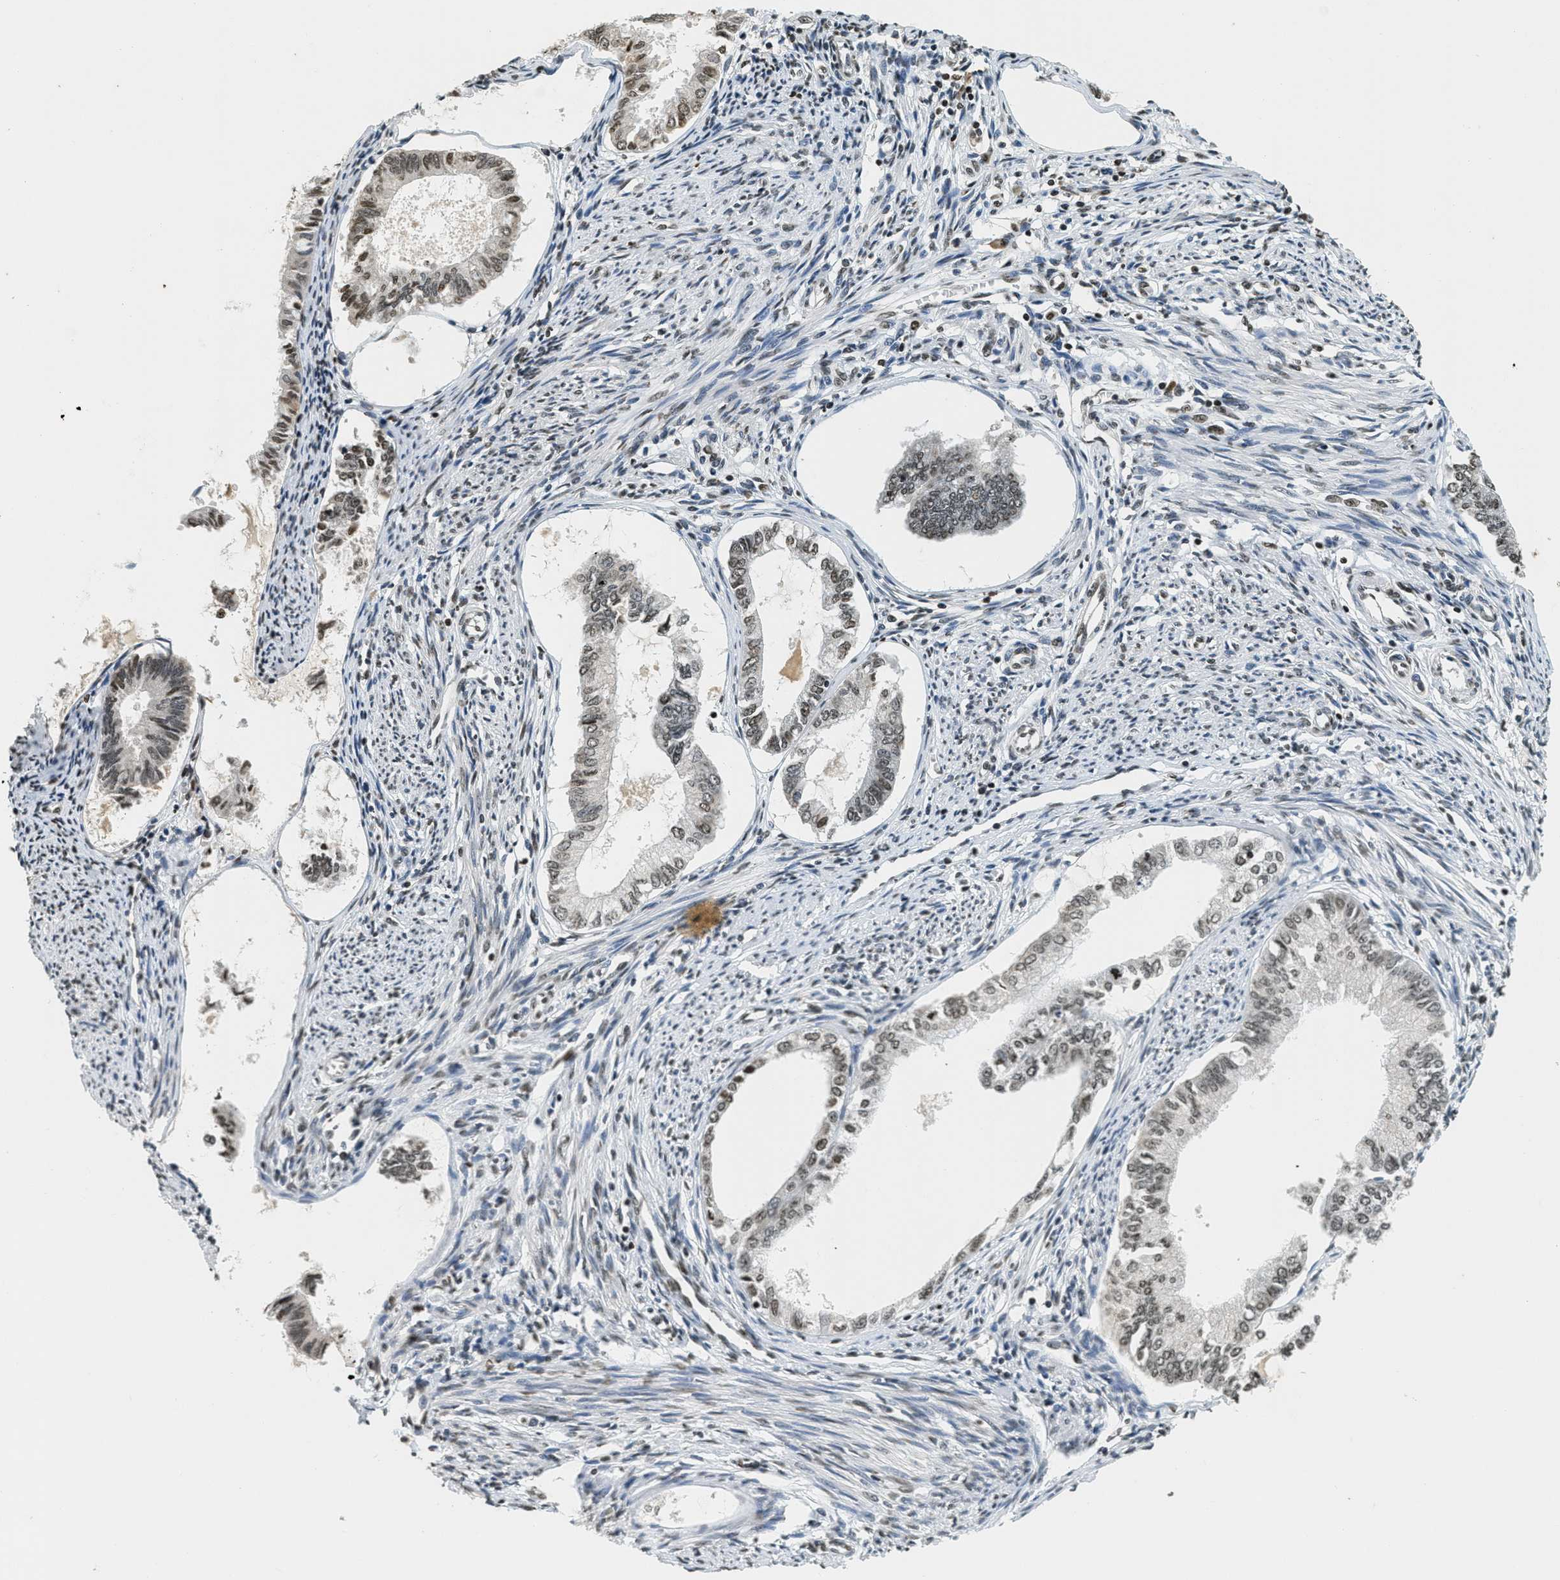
{"staining": {"intensity": "moderate", "quantity": "25%-75%", "location": "nuclear"}, "tissue": "endometrial cancer", "cell_type": "Tumor cells", "image_type": "cancer", "snomed": [{"axis": "morphology", "description": "Adenocarcinoma, NOS"}, {"axis": "topography", "description": "Endometrium"}], "caption": "Endometrial cancer tissue shows moderate nuclear positivity in about 25%-75% of tumor cells, visualized by immunohistochemistry. Immunohistochemistry (ihc) stains the protein of interest in brown and the nuclei are stained blue.", "gene": "LDB2", "patient": {"sex": "female", "age": 86}}